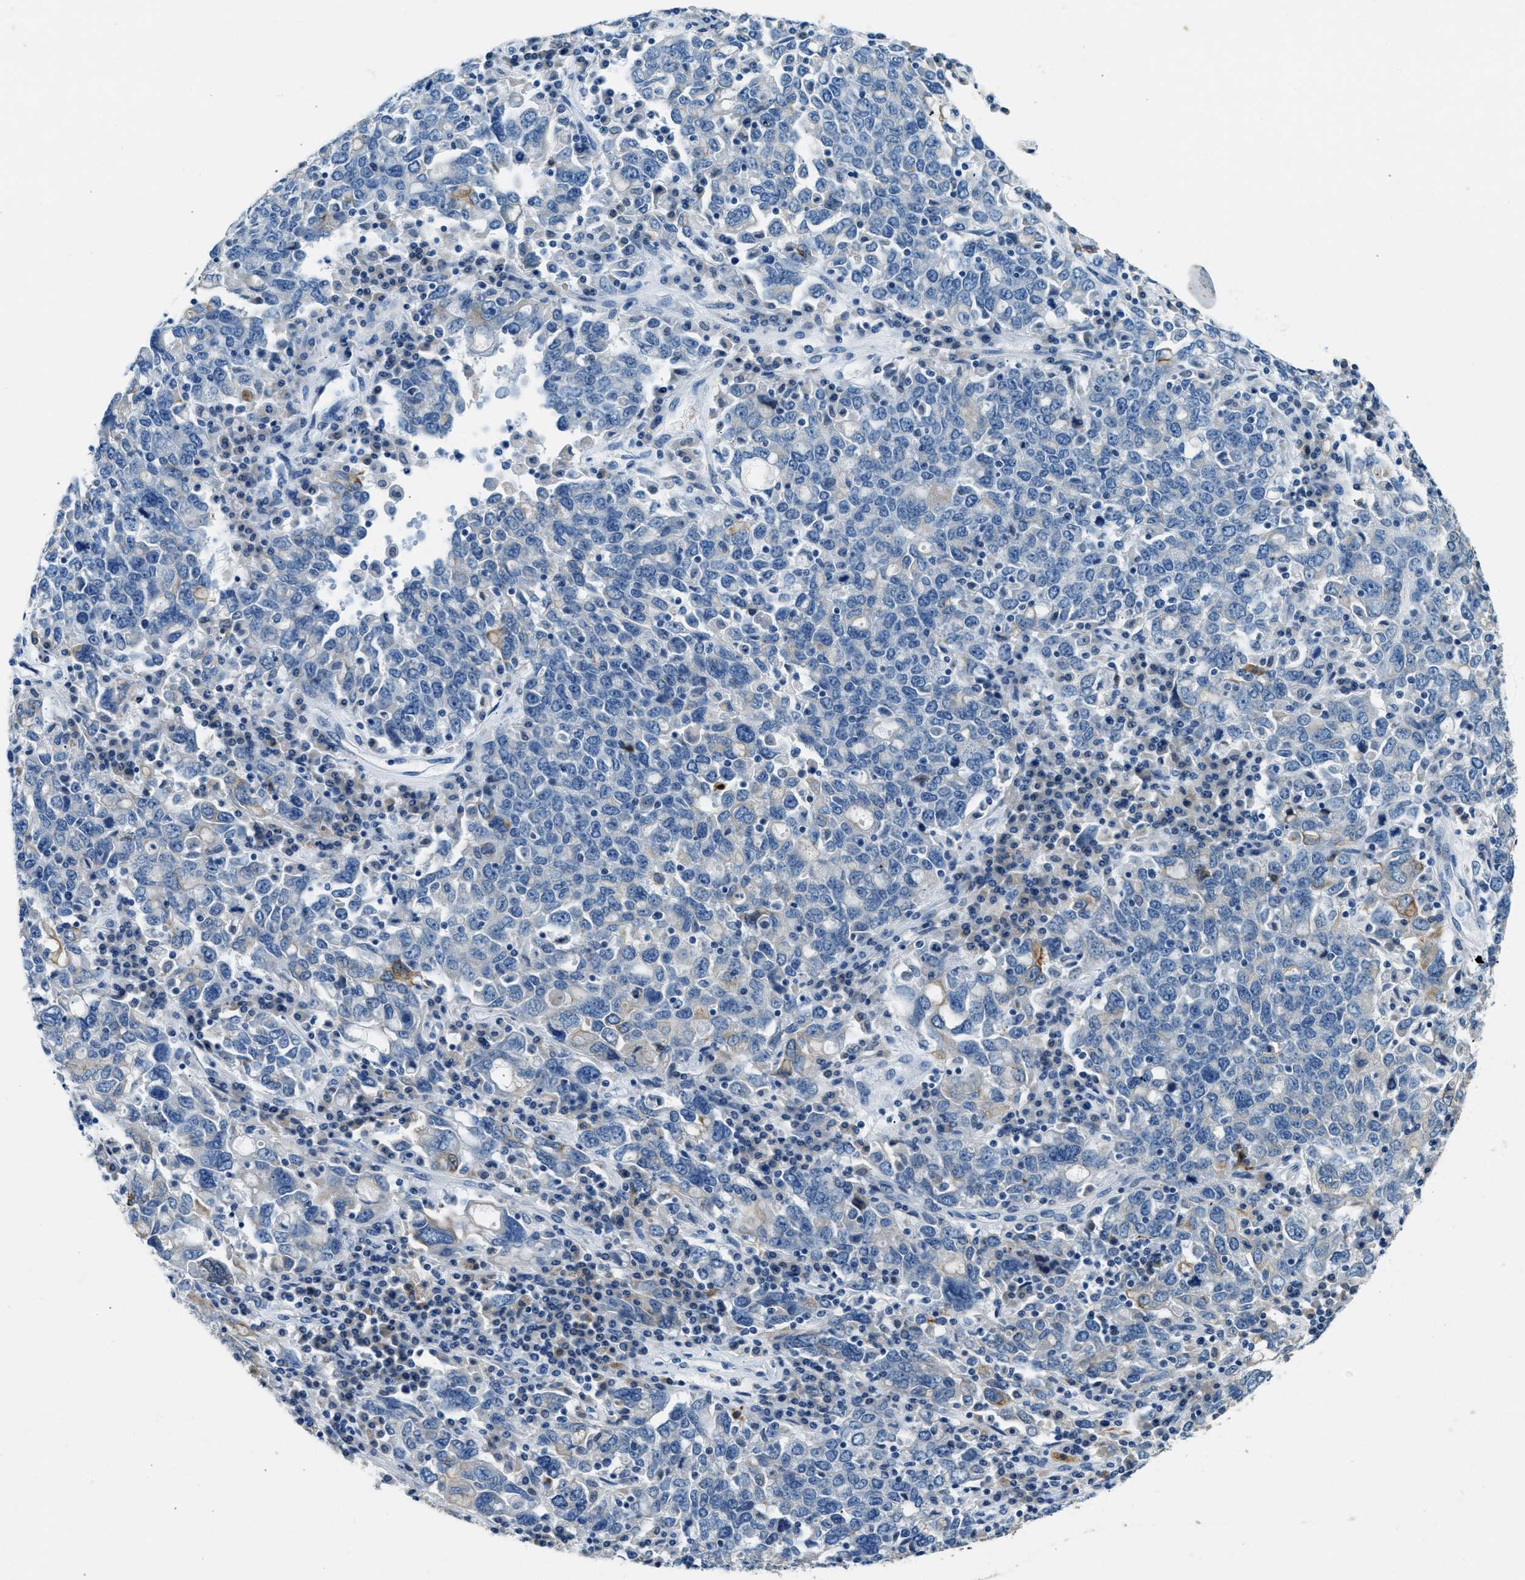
{"staining": {"intensity": "negative", "quantity": "none", "location": "none"}, "tissue": "ovarian cancer", "cell_type": "Tumor cells", "image_type": "cancer", "snomed": [{"axis": "morphology", "description": "Carcinoma, endometroid"}, {"axis": "topography", "description": "Ovary"}], "caption": "The histopathology image demonstrates no staining of tumor cells in endometroid carcinoma (ovarian).", "gene": "CFAP20", "patient": {"sex": "female", "age": 62}}